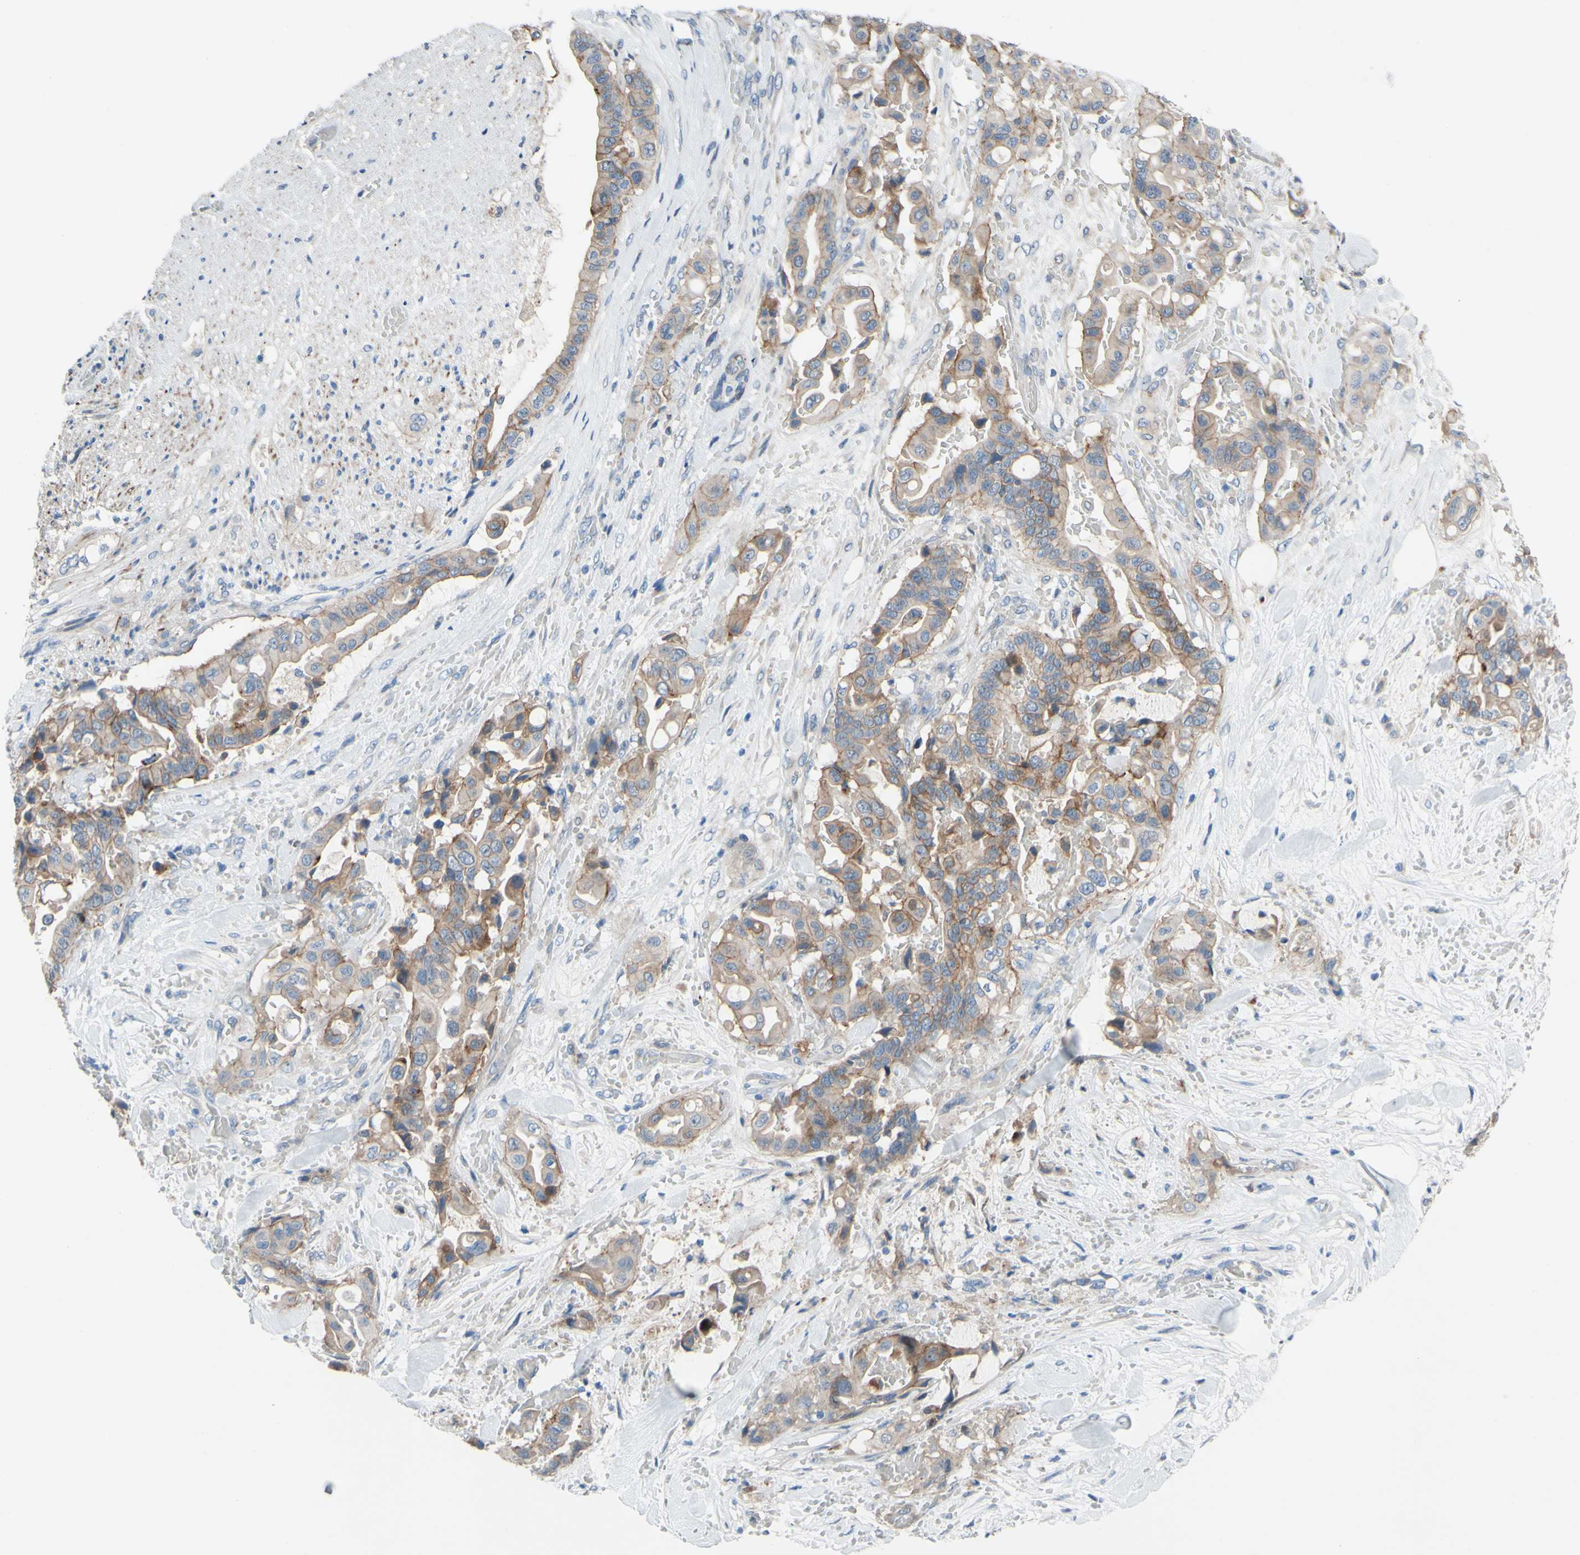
{"staining": {"intensity": "moderate", "quantity": "25%-75%", "location": "cytoplasmic/membranous"}, "tissue": "liver cancer", "cell_type": "Tumor cells", "image_type": "cancer", "snomed": [{"axis": "morphology", "description": "Cholangiocarcinoma"}, {"axis": "topography", "description": "Liver"}], "caption": "A high-resolution photomicrograph shows immunohistochemistry staining of cholangiocarcinoma (liver), which shows moderate cytoplasmic/membranous staining in approximately 25%-75% of tumor cells. Nuclei are stained in blue.", "gene": "CDCP1", "patient": {"sex": "female", "age": 61}}